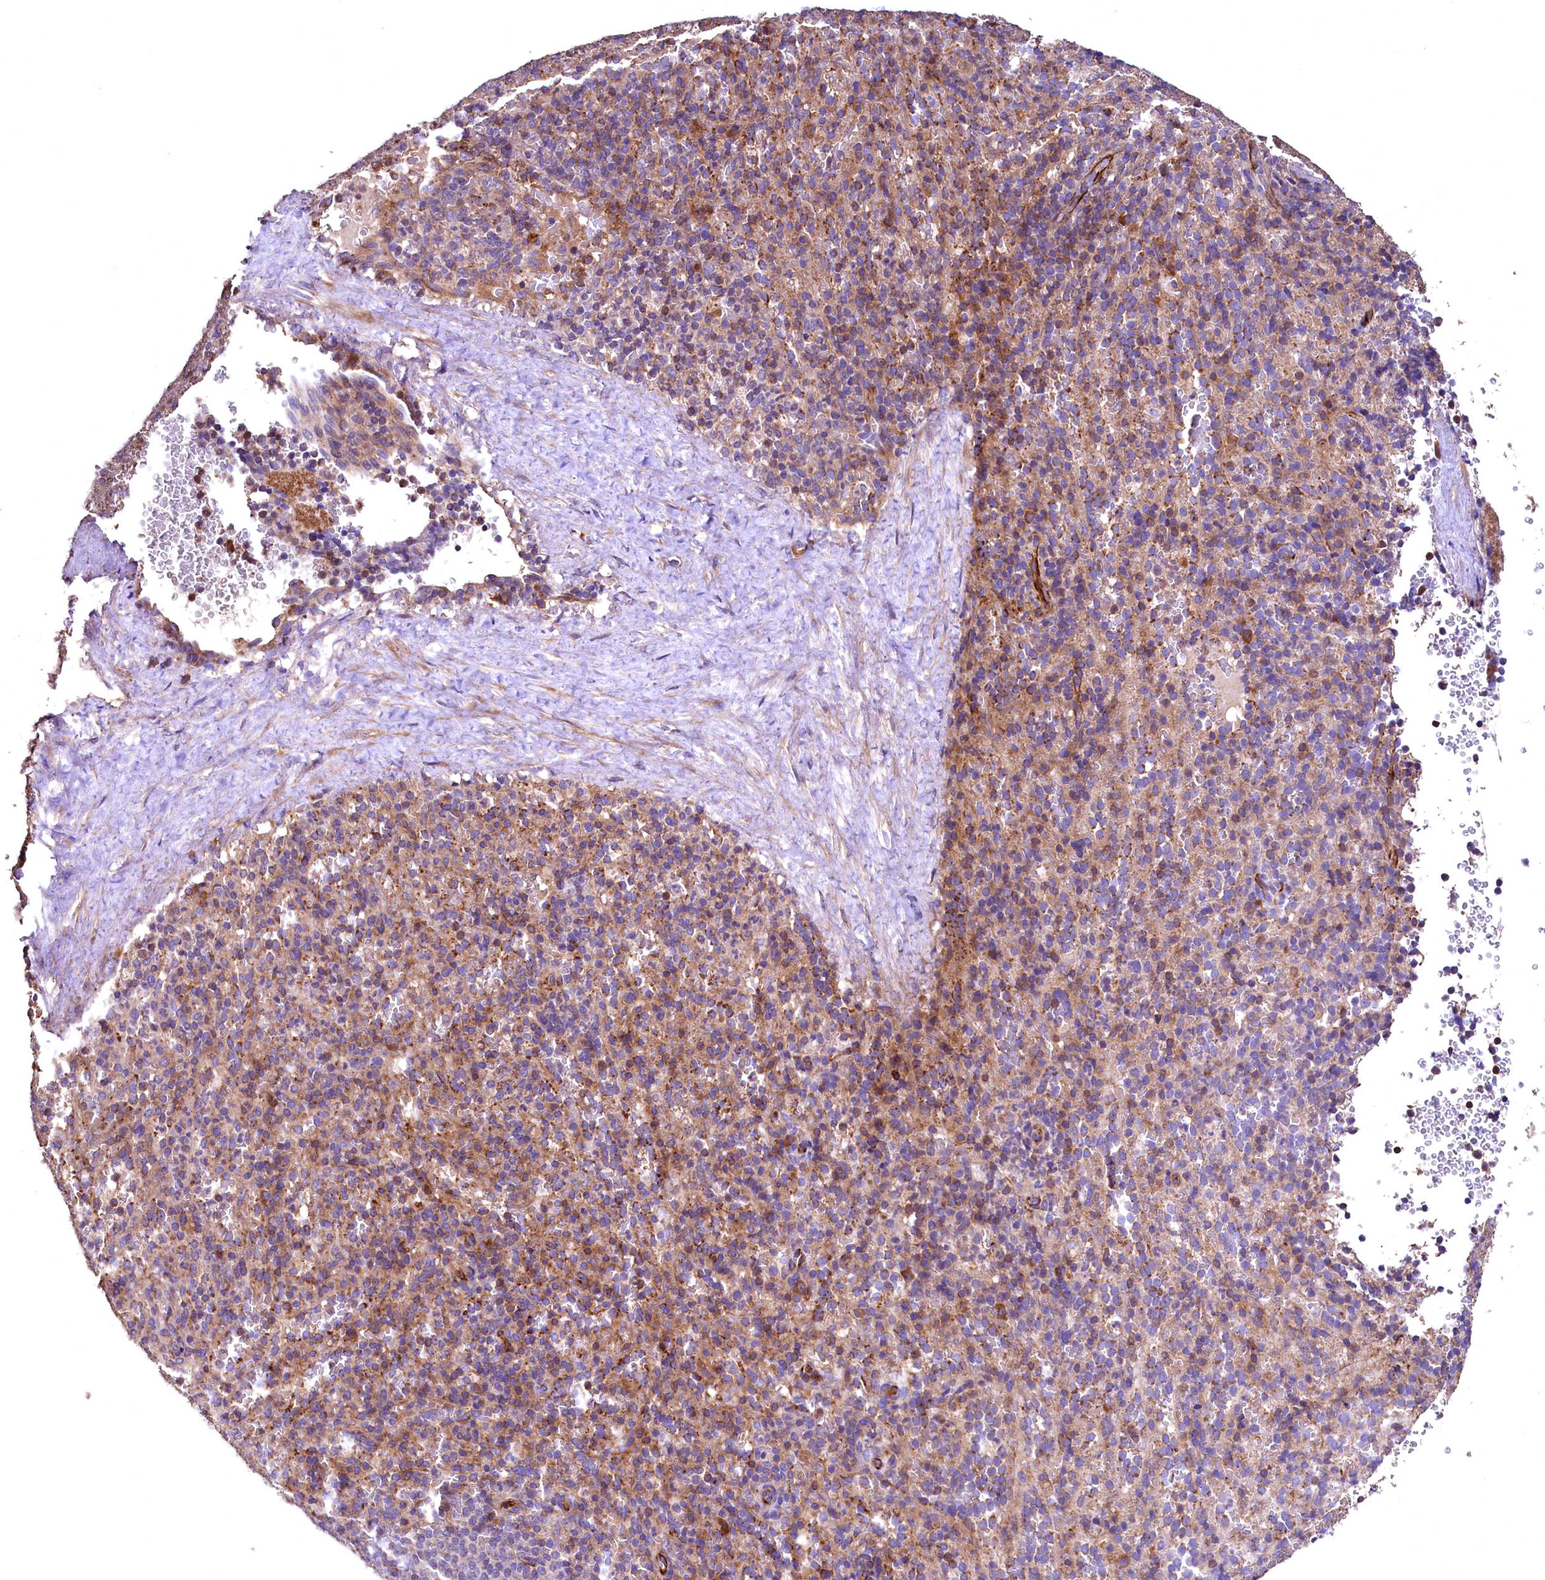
{"staining": {"intensity": "moderate", "quantity": "<25%", "location": "cytoplasmic/membranous"}, "tissue": "spleen", "cell_type": "Cells in red pulp", "image_type": "normal", "snomed": [{"axis": "morphology", "description": "Normal tissue, NOS"}, {"axis": "topography", "description": "Spleen"}], "caption": "Unremarkable spleen shows moderate cytoplasmic/membranous staining in approximately <25% of cells in red pulp, visualized by immunohistochemistry.", "gene": "RASSF1", "patient": {"sex": "female", "age": 21}}